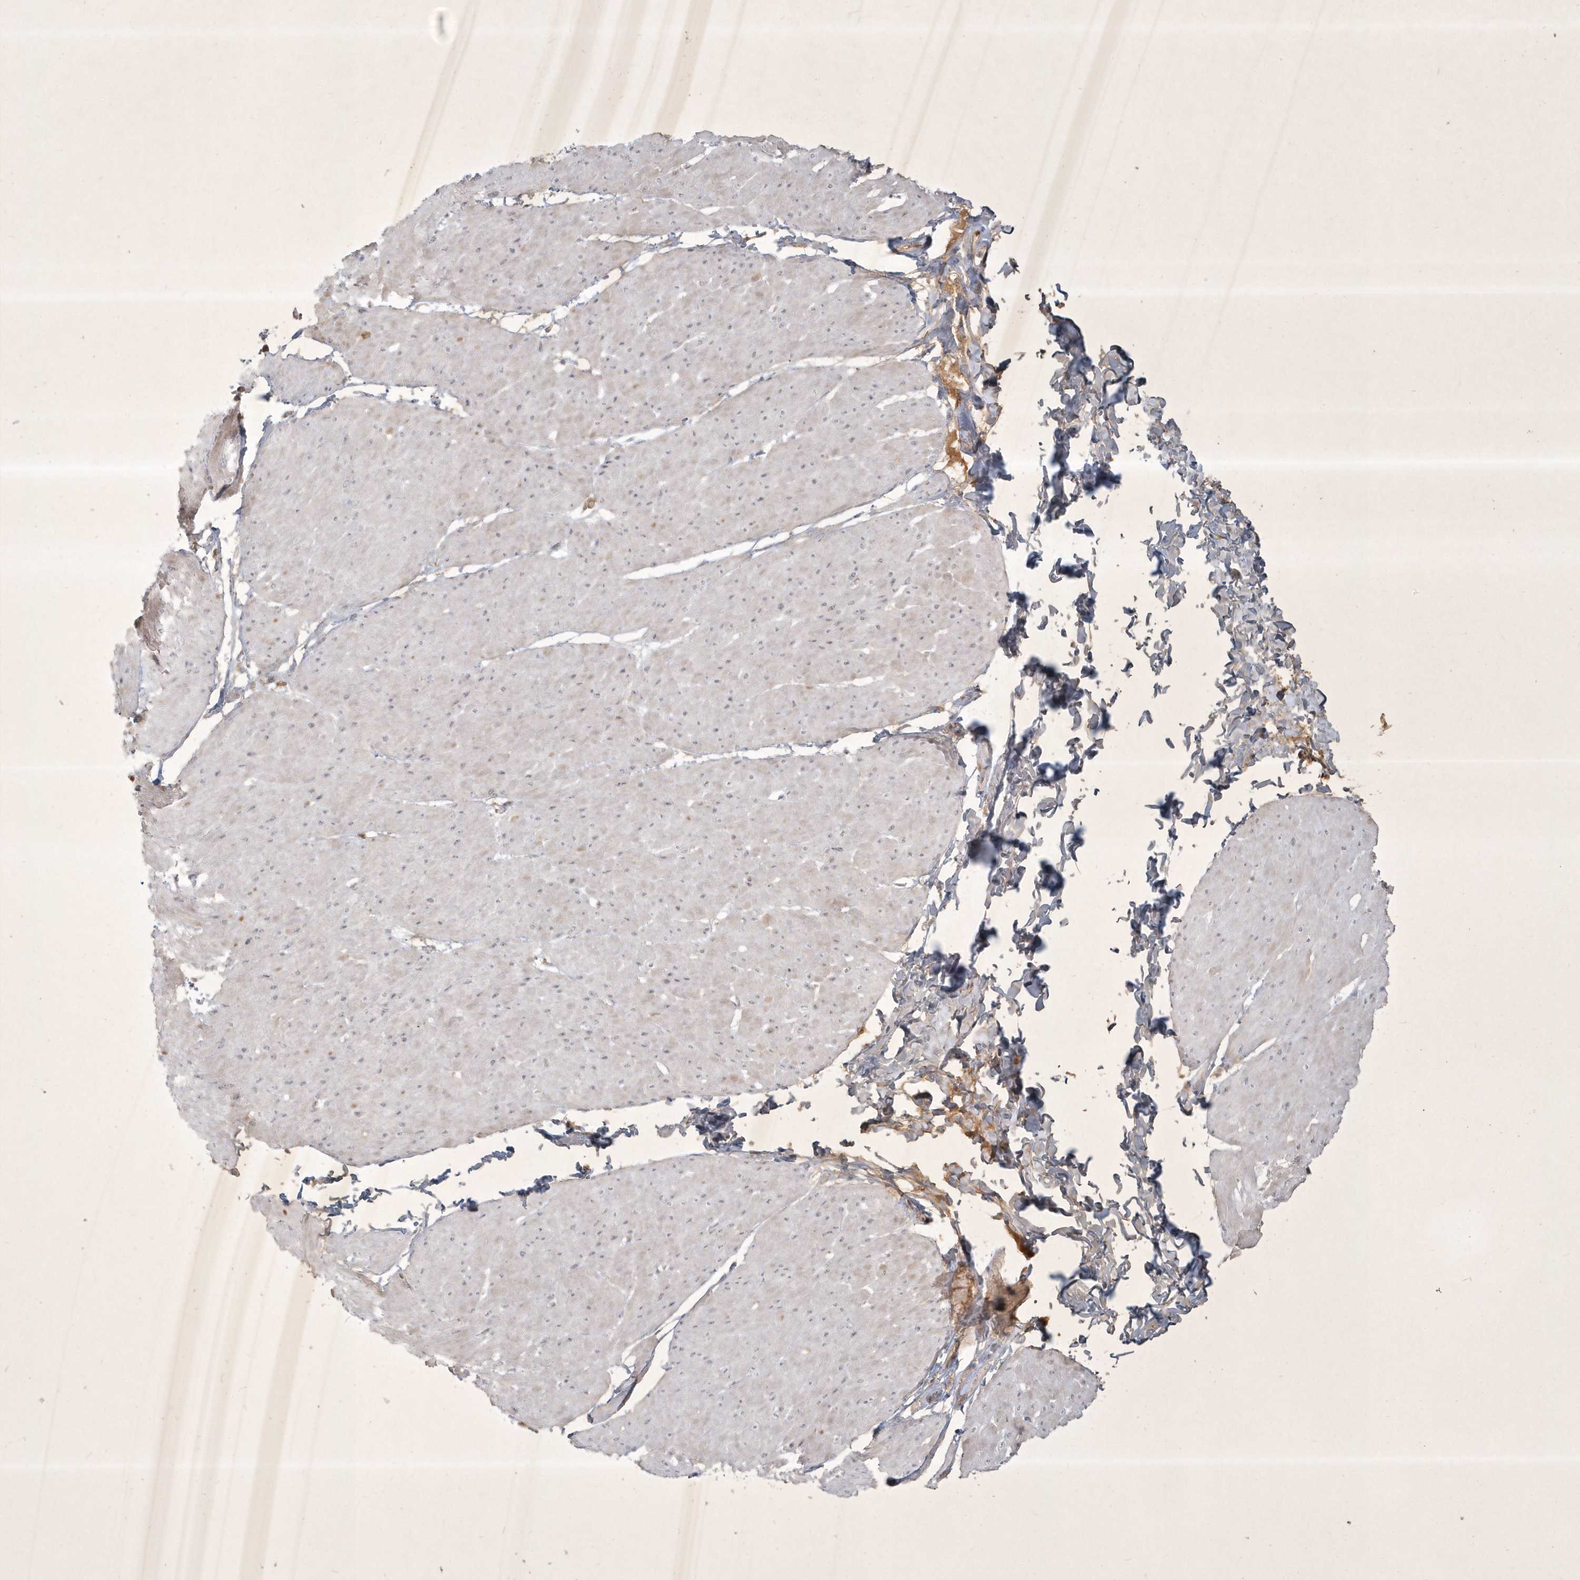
{"staining": {"intensity": "negative", "quantity": "none", "location": "none"}, "tissue": "smooth muscle", "cell_type": "Smooth muscle cells", "image_type": "normal", "snomed": [{"axis": "morphology", "description": "Urothelial carcinoma, High grade"}, {"axis": "topography", "description": "Urinary bladder"}], "caption": "An IHC micrograph of normal smooth muscle is shown. There is no staining in smooth muscle cells of smooth muscle. Brightfield microscopy of IHC stained with DAB (3,3'-diaminobenzidine) (brown) and hematoxylin (blue), captured at high magnification.", "gene": "BOD1L2", "patient": {"sex": "male", "age": 46}}